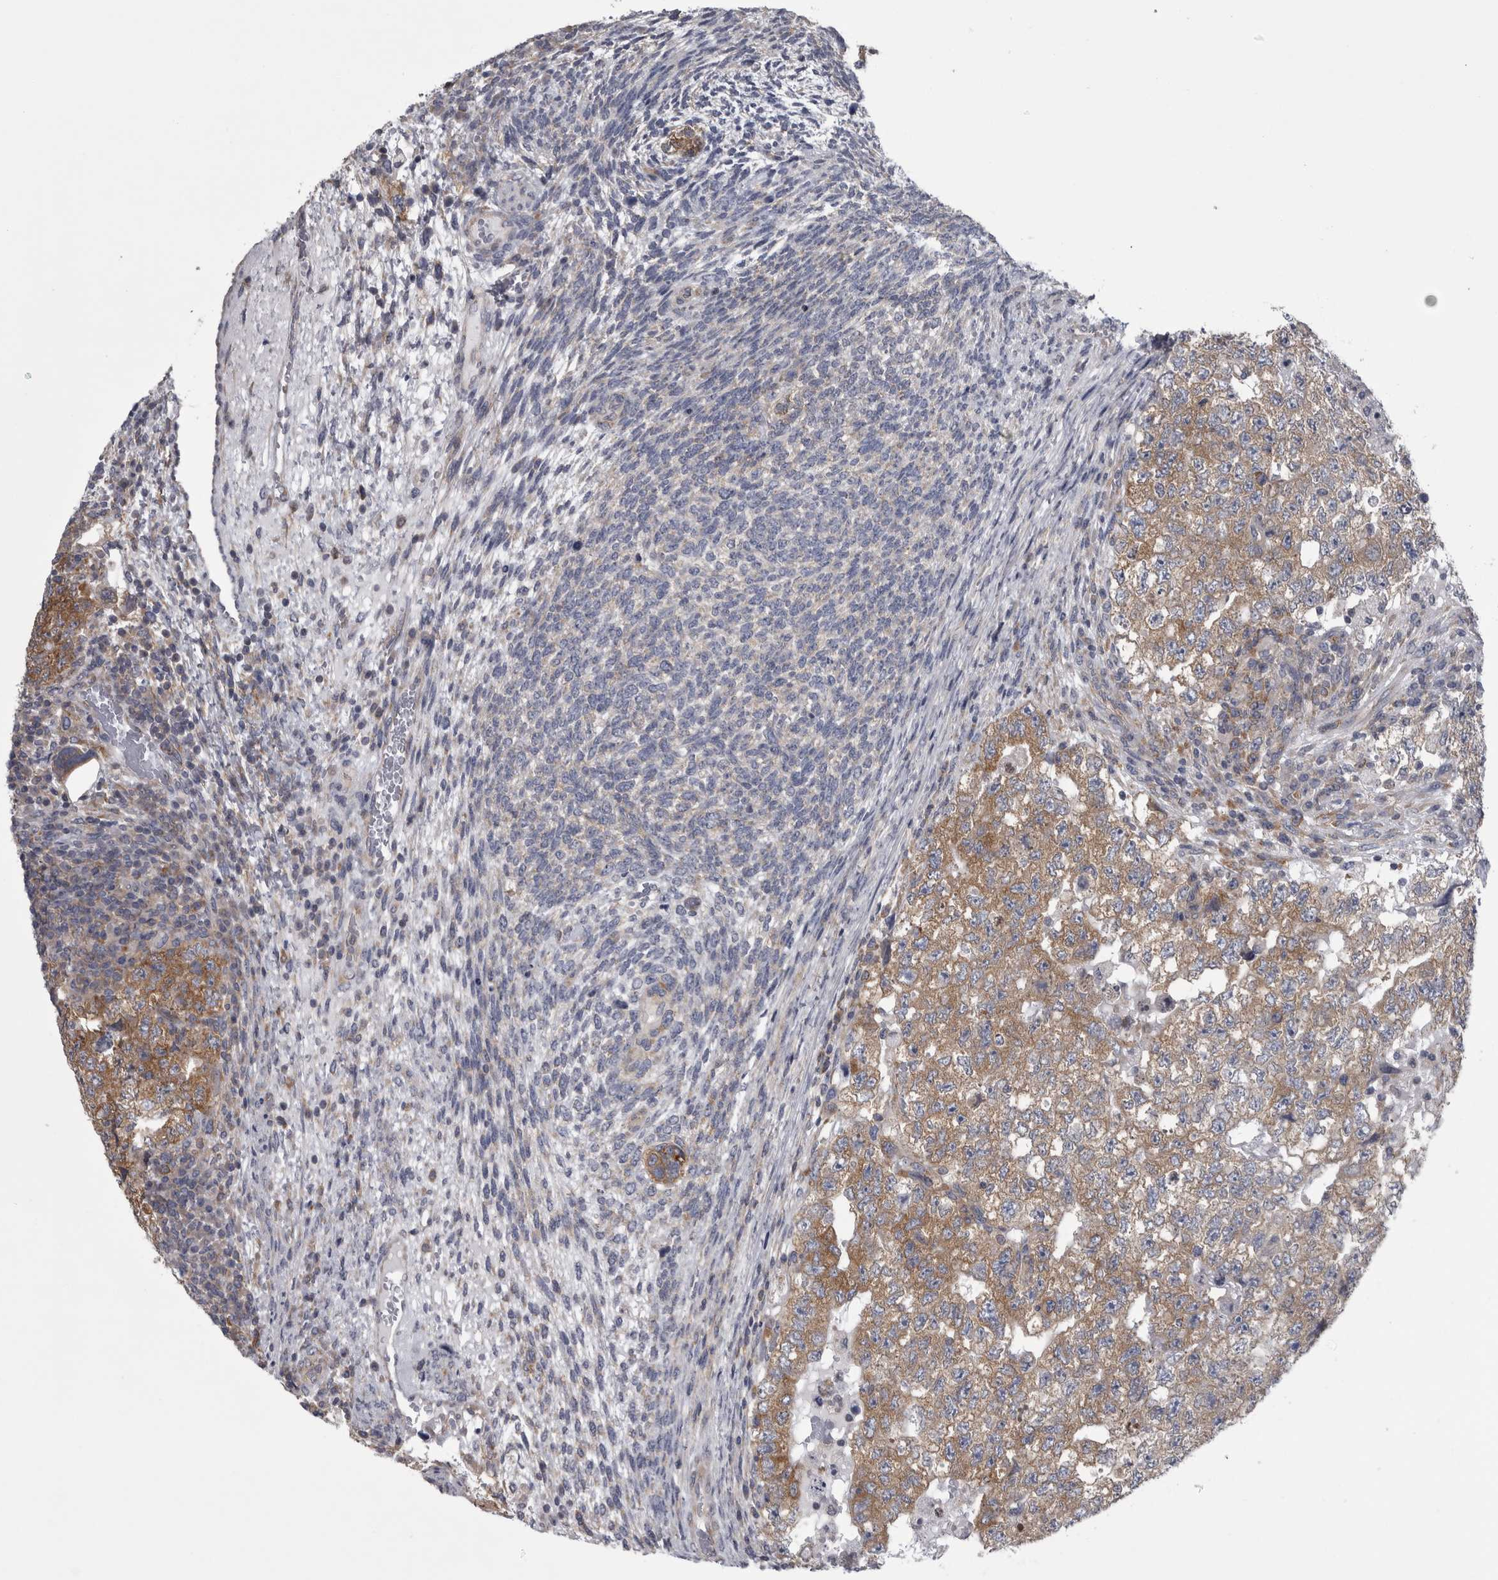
{"staining": {"intensity": "moderate", "quantity": ">75%", "location": "cytoplasmic/membranous"}, "tissue": "testis cancer", "cell_type": "Tumor cells", "image_type": "cancer", "snomed": [{"axis": "morphology", "description": "Carcinoma, Embryonal, NOS"}, {"axis": "topography", "description": "Testis"}], "caption": "Brown immunohistochemical staining in human testis cancer displays moderate cytoplasmic/membranous staining in about >75% of tumor cells. The protein is shown in brown color, while the nuclei are stained blue.", "gene": "PRRC2C", "patient": {"sex": "male", "age": 36}}